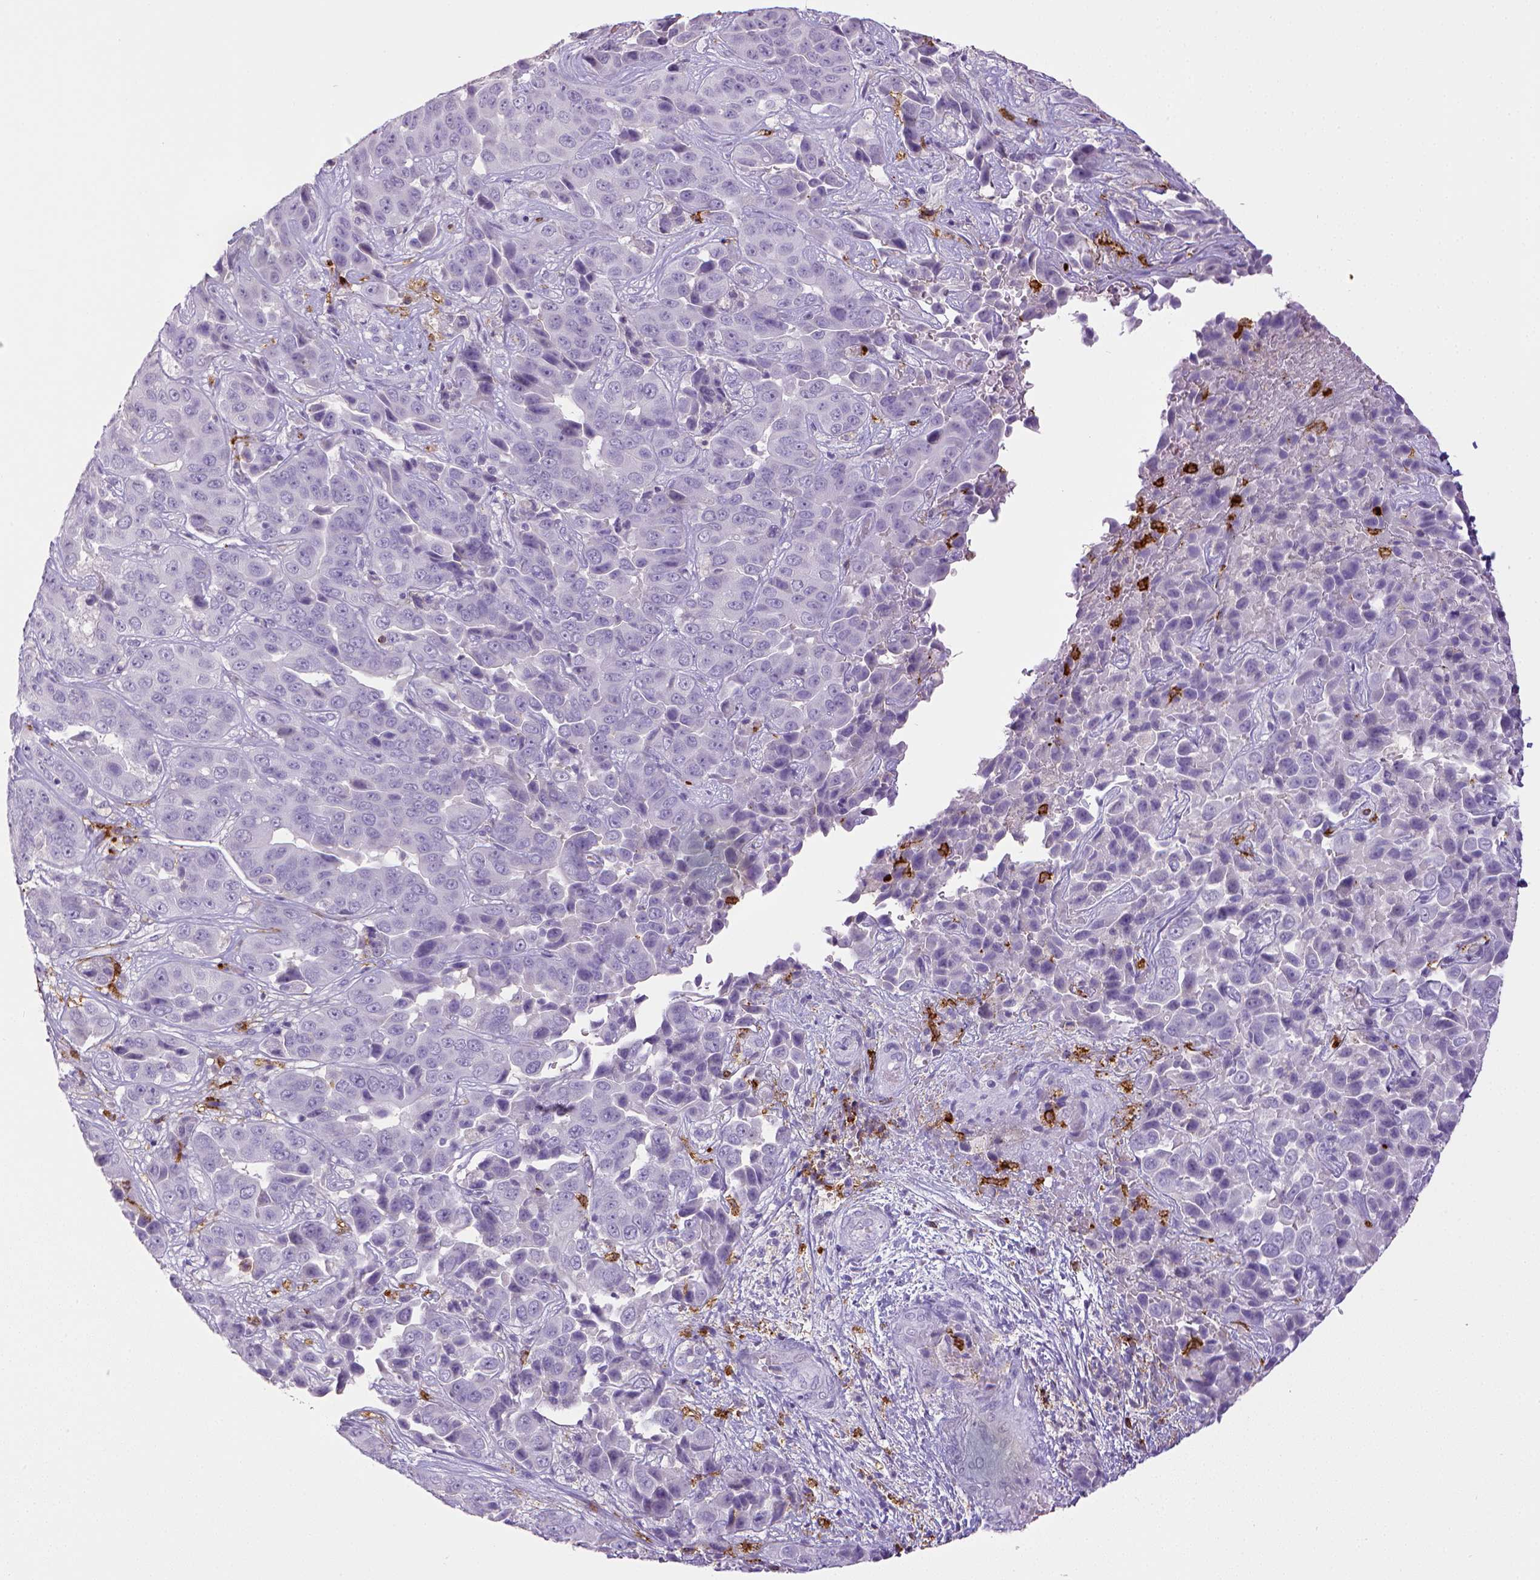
{"staining": {"intensity": "negative", "quantity": "none", "location": "none"}, "tissue": "liver cancer", "cell_type": "Tumor cells", "image_type": "cancer", "snomed": [{"axis": "morphology", "description": "Cholangiocarcinoma"}, {"axis": "topography", "description": "Liver"}], "caption": "The histopathology image reveals no staining of tumor cells in liver cancer.", "gene": "ITGAM", "patient": {"sex": "female", "age": 52}}